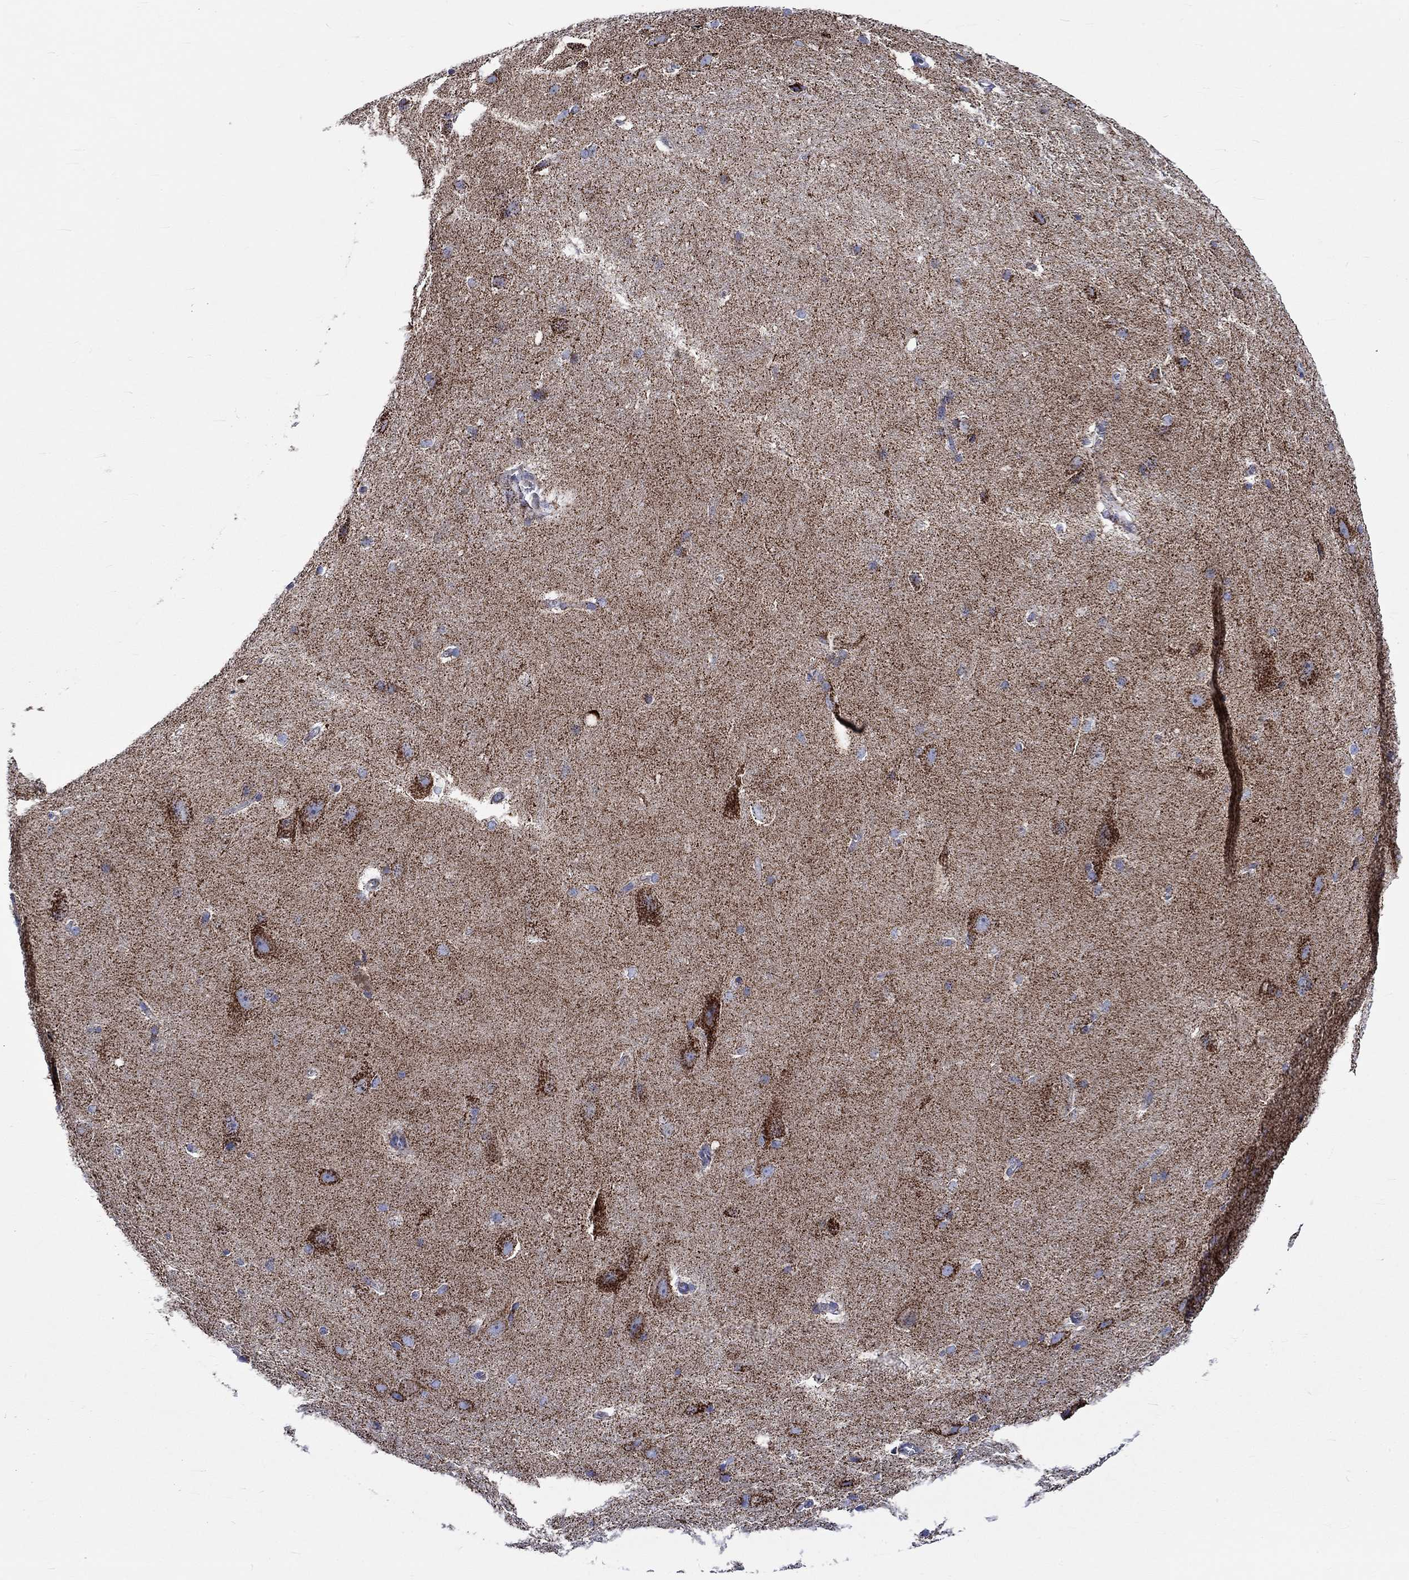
{"staining": {"intensity": "negative", "quantity": "none", "location": "none"}, "tissue": "hippocampus", "cell_type": "Glial cells", "image_type": "normal", "snomed": [{"axis": "morphology", "description": "Normal tissue, NOS"}, {"axis": "topography", "description": "Cerebral cortex"}, {"axis": "topography", "description": "Hippocampus"}], "caption": "High power microscopy micrograph of an immunohistochemistry (IHC) histopathology image of normal hippocampus, revealing no significant expression in glial cells.", "gene": "RCE1", "patient": {"sex": "female", "age": 19}}